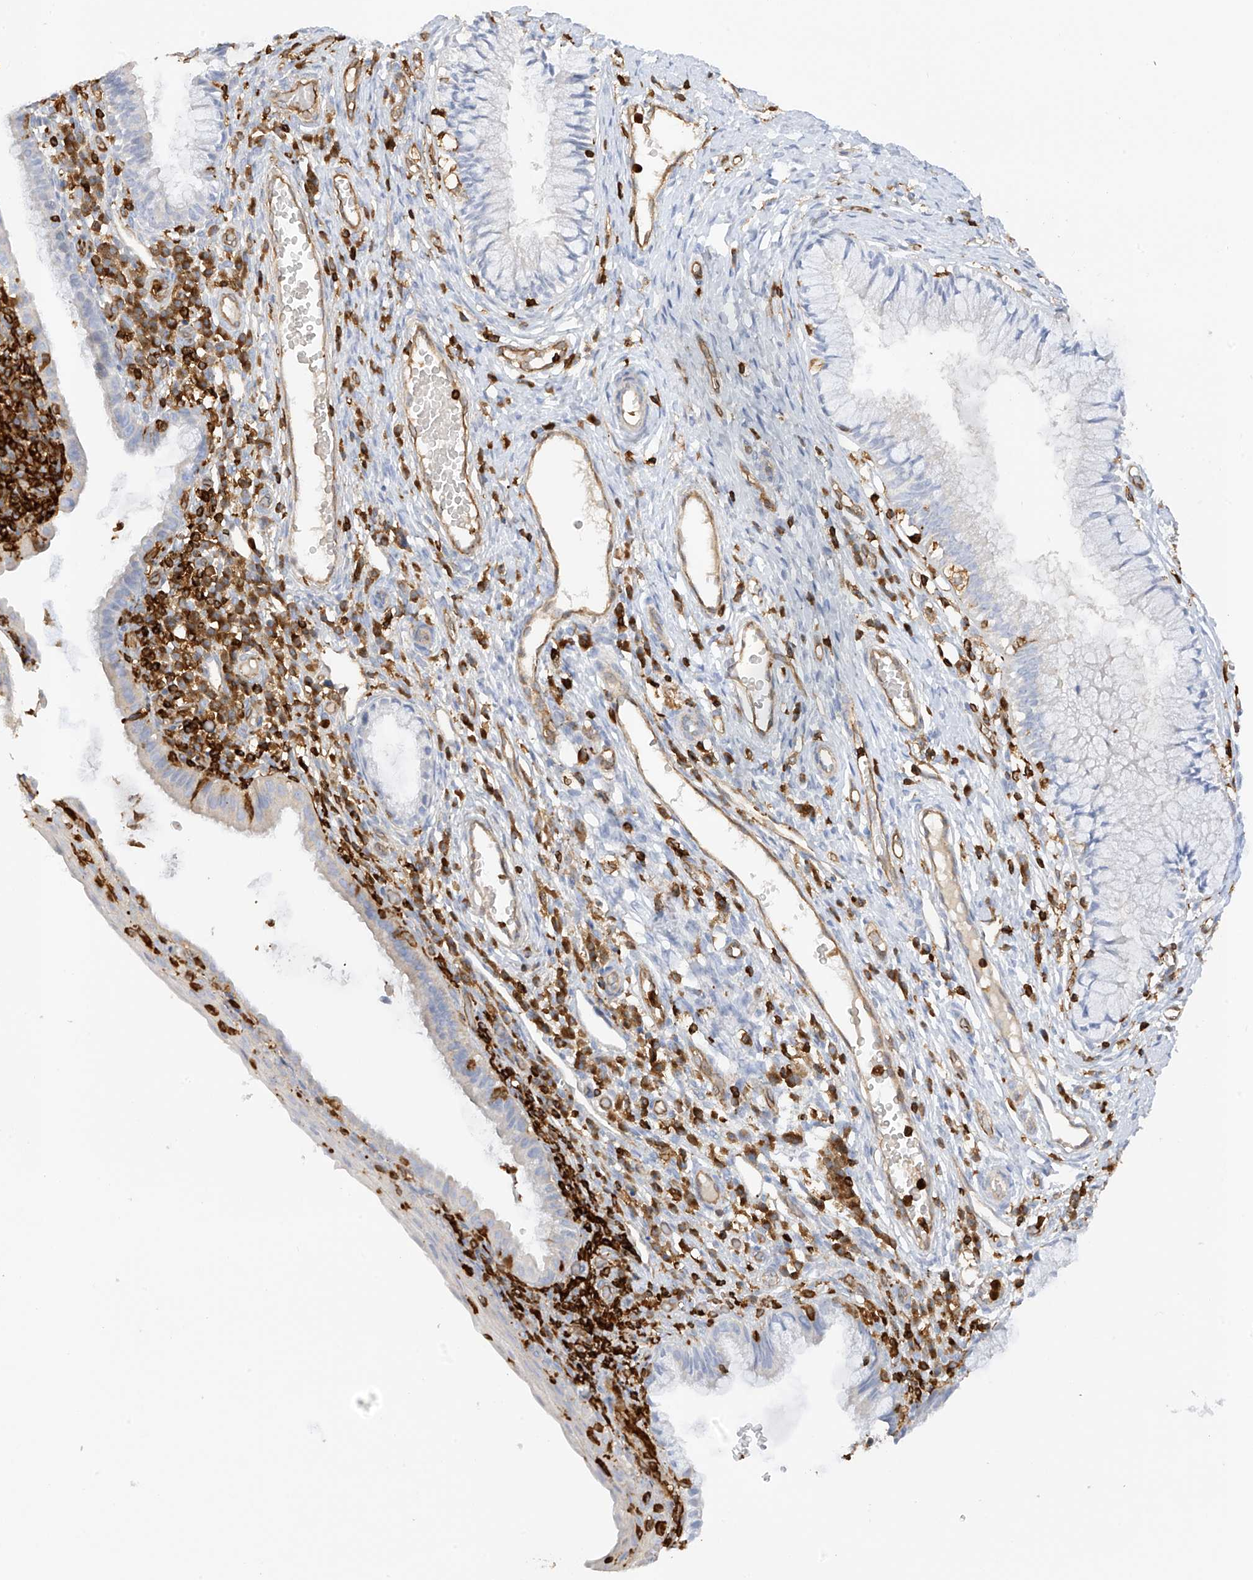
{"staining": {"intensity": "negative", "quantity": "none", "location": "none"}, "tissue": "cervix", "cell_type": "Glandular cells", "image_type": "normal", "snomed": [{"axis": "morphology", "description": "Normal tissue, NOS"}, {"axis": "topography", "description": "Cervix"}], "caption": "Glandular cells are negative for brown protein staining in normal cervix. The staining was performed using DAB to visualize the protein expression in brown, while the nuclei were stained in blue with hematoxylin (Magnification: 20x).", "gene": "ARHGAP25", "patient": {"sex": "female", "age": 27}}